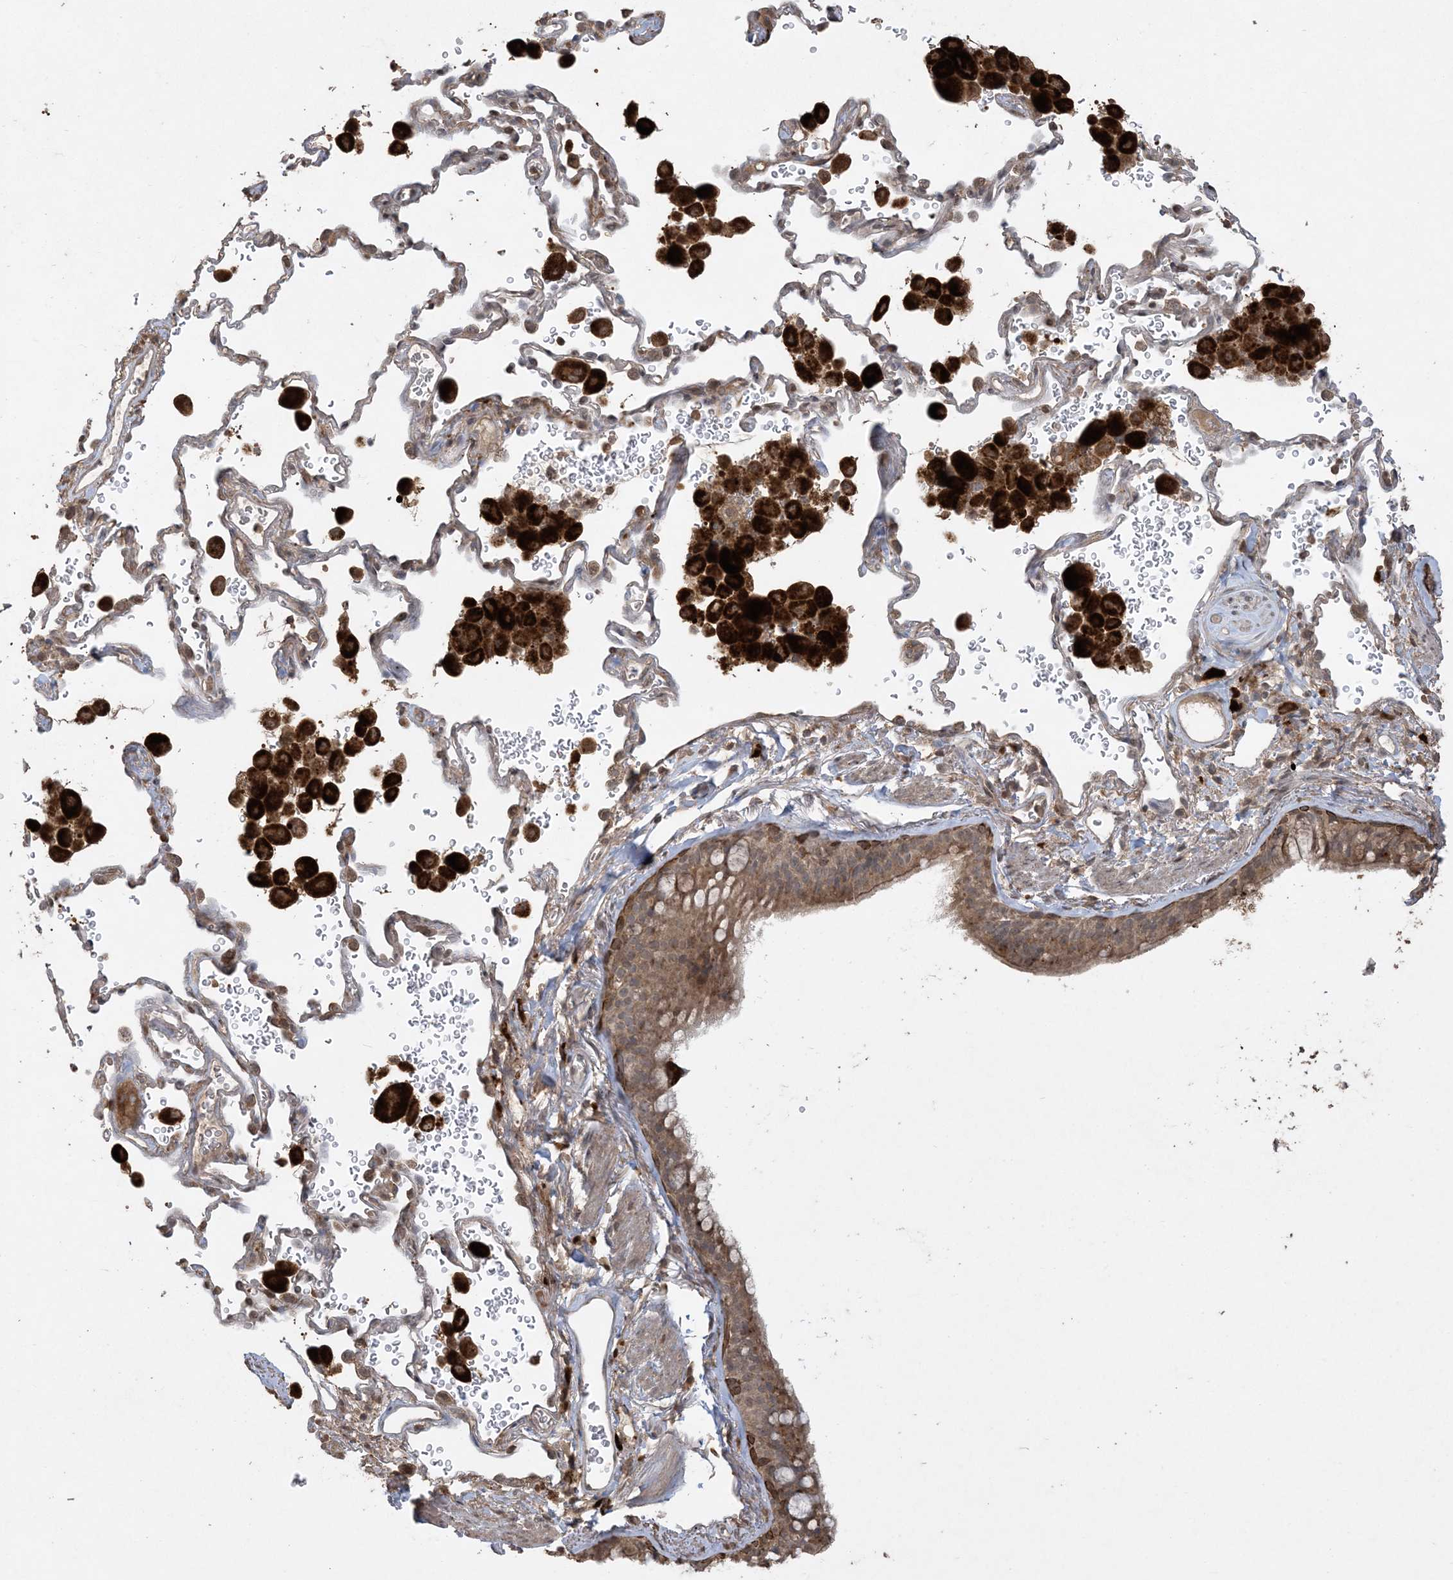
{"staining": {"intensity": "moderate", "quantity": "25%-75%", "location": "cytoplasmic/membranous"}, "tissue": "bronchus", "cell_type": "Respiratory epithelial cells", "image_type": "normal", "snomed": [{"axis": "morphology", "description": "Normal tissue, NOS"}, {"axis": "morphology", "description": "Adenocarcinoma, NOS"}, {"axis": "topography", "description": "Bronchus"}, {"axis": "topography", "description": "Lung"}], "caption": "IHC staining of normal bronchus, which shows medium levels of moderate cytoplasmic/membranous staining in approximately 25%-75% of respiratory epithelial cells indicating moderate cytoplasmic/membranous protein staining. The staining was performed using DAB (brown) for protein detection and nuclei were counterstained in hematoxylin (blue).", "gene": "EFCAB8", "patient": {"sex": "male", "age": 54}}